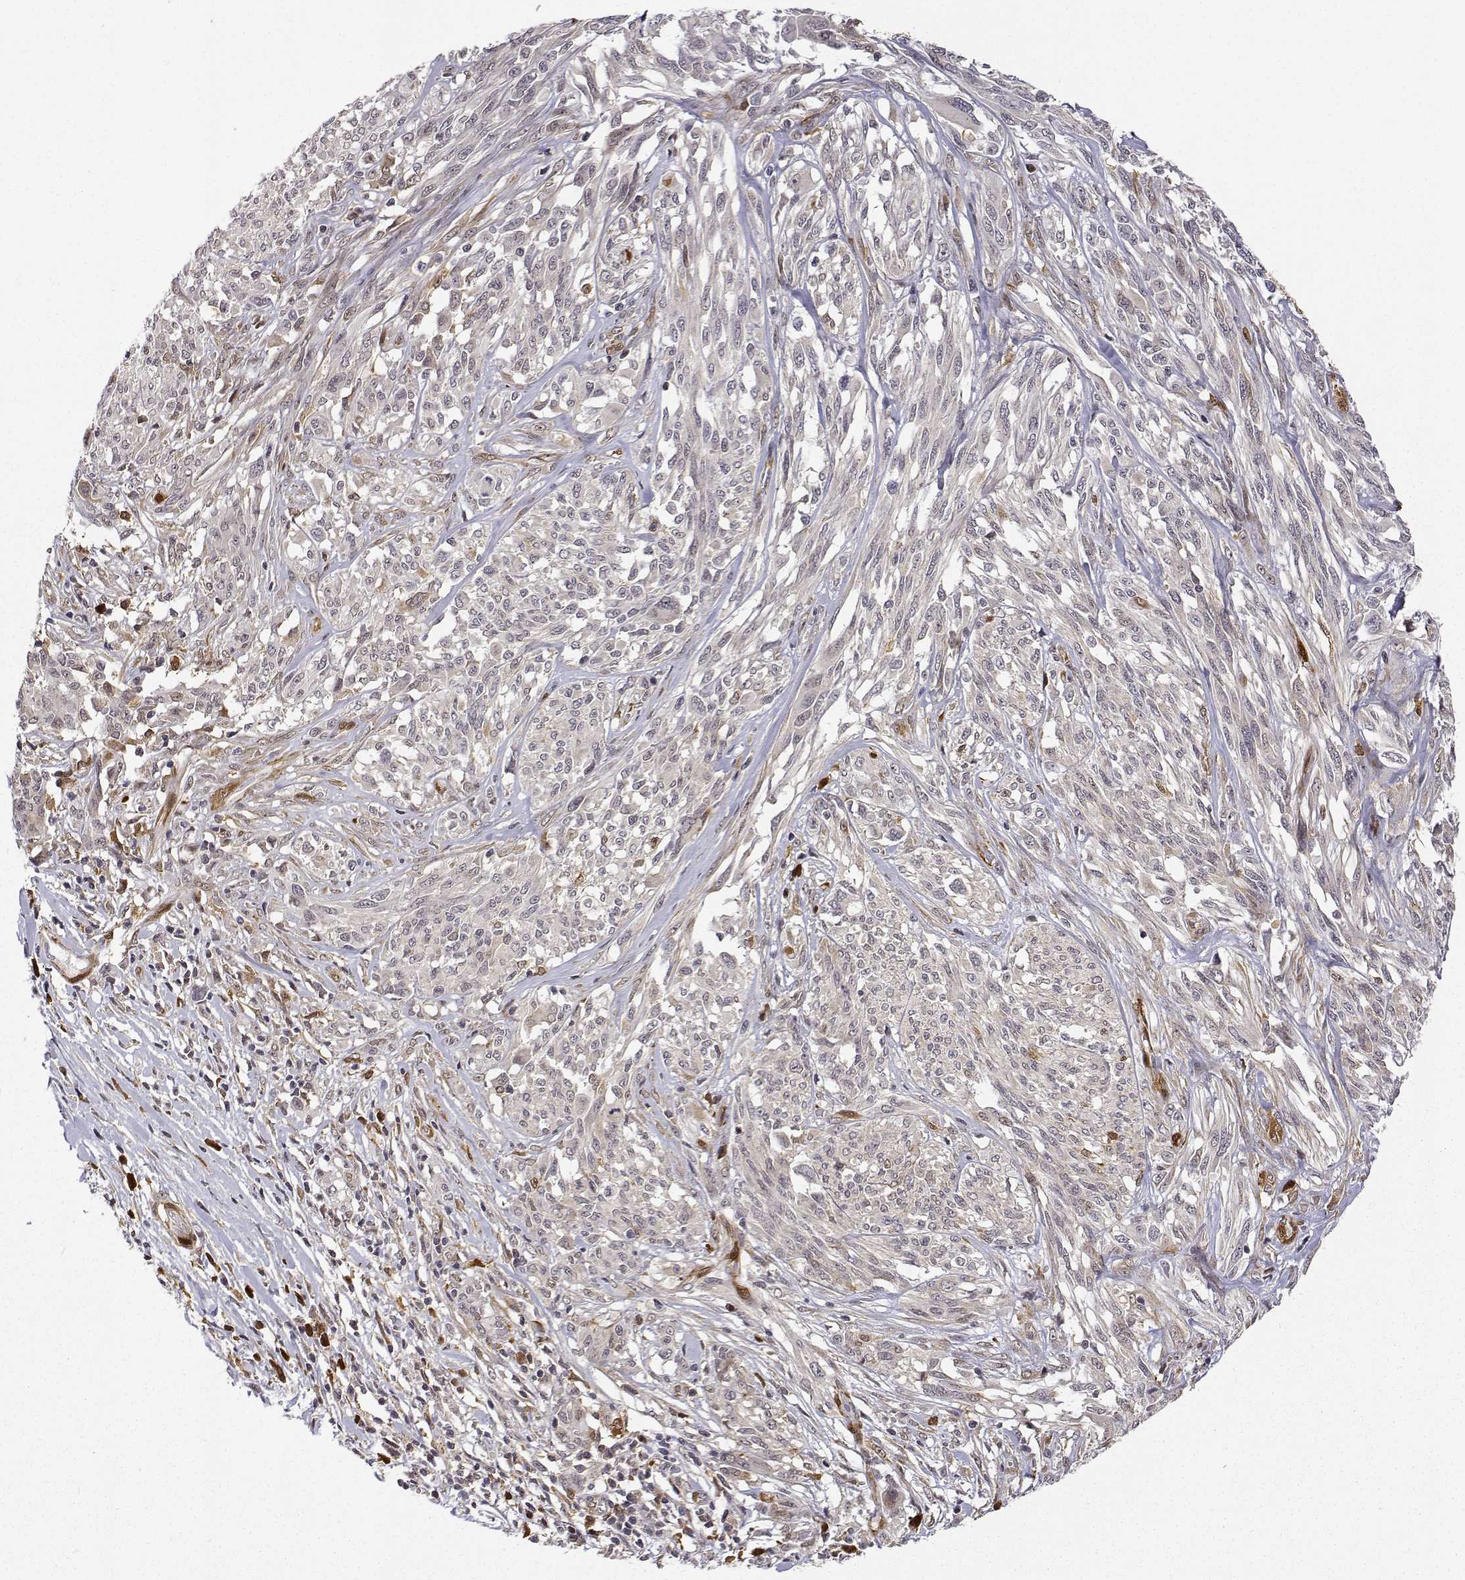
{"staining": {"intensity": "negative", "quantity": "none", "location": "none"}, "tissue": "melanoma", "cell_type": "Tumor cells", "image_type": "cancer", "snomed": [{"axis": "morphology", "description": "Malignant melanoma, NOS"}, {"axis": "topography", "description": "Skin"}], "caption": "Immunohistochemistry (IHC) image of neoplastic tissue: malignant melanoma stained with DAB demonstrates no significant protein staining in tumor cells.", "gene": "PHGDH", "patient": {"sex": "female", "age": 91}}